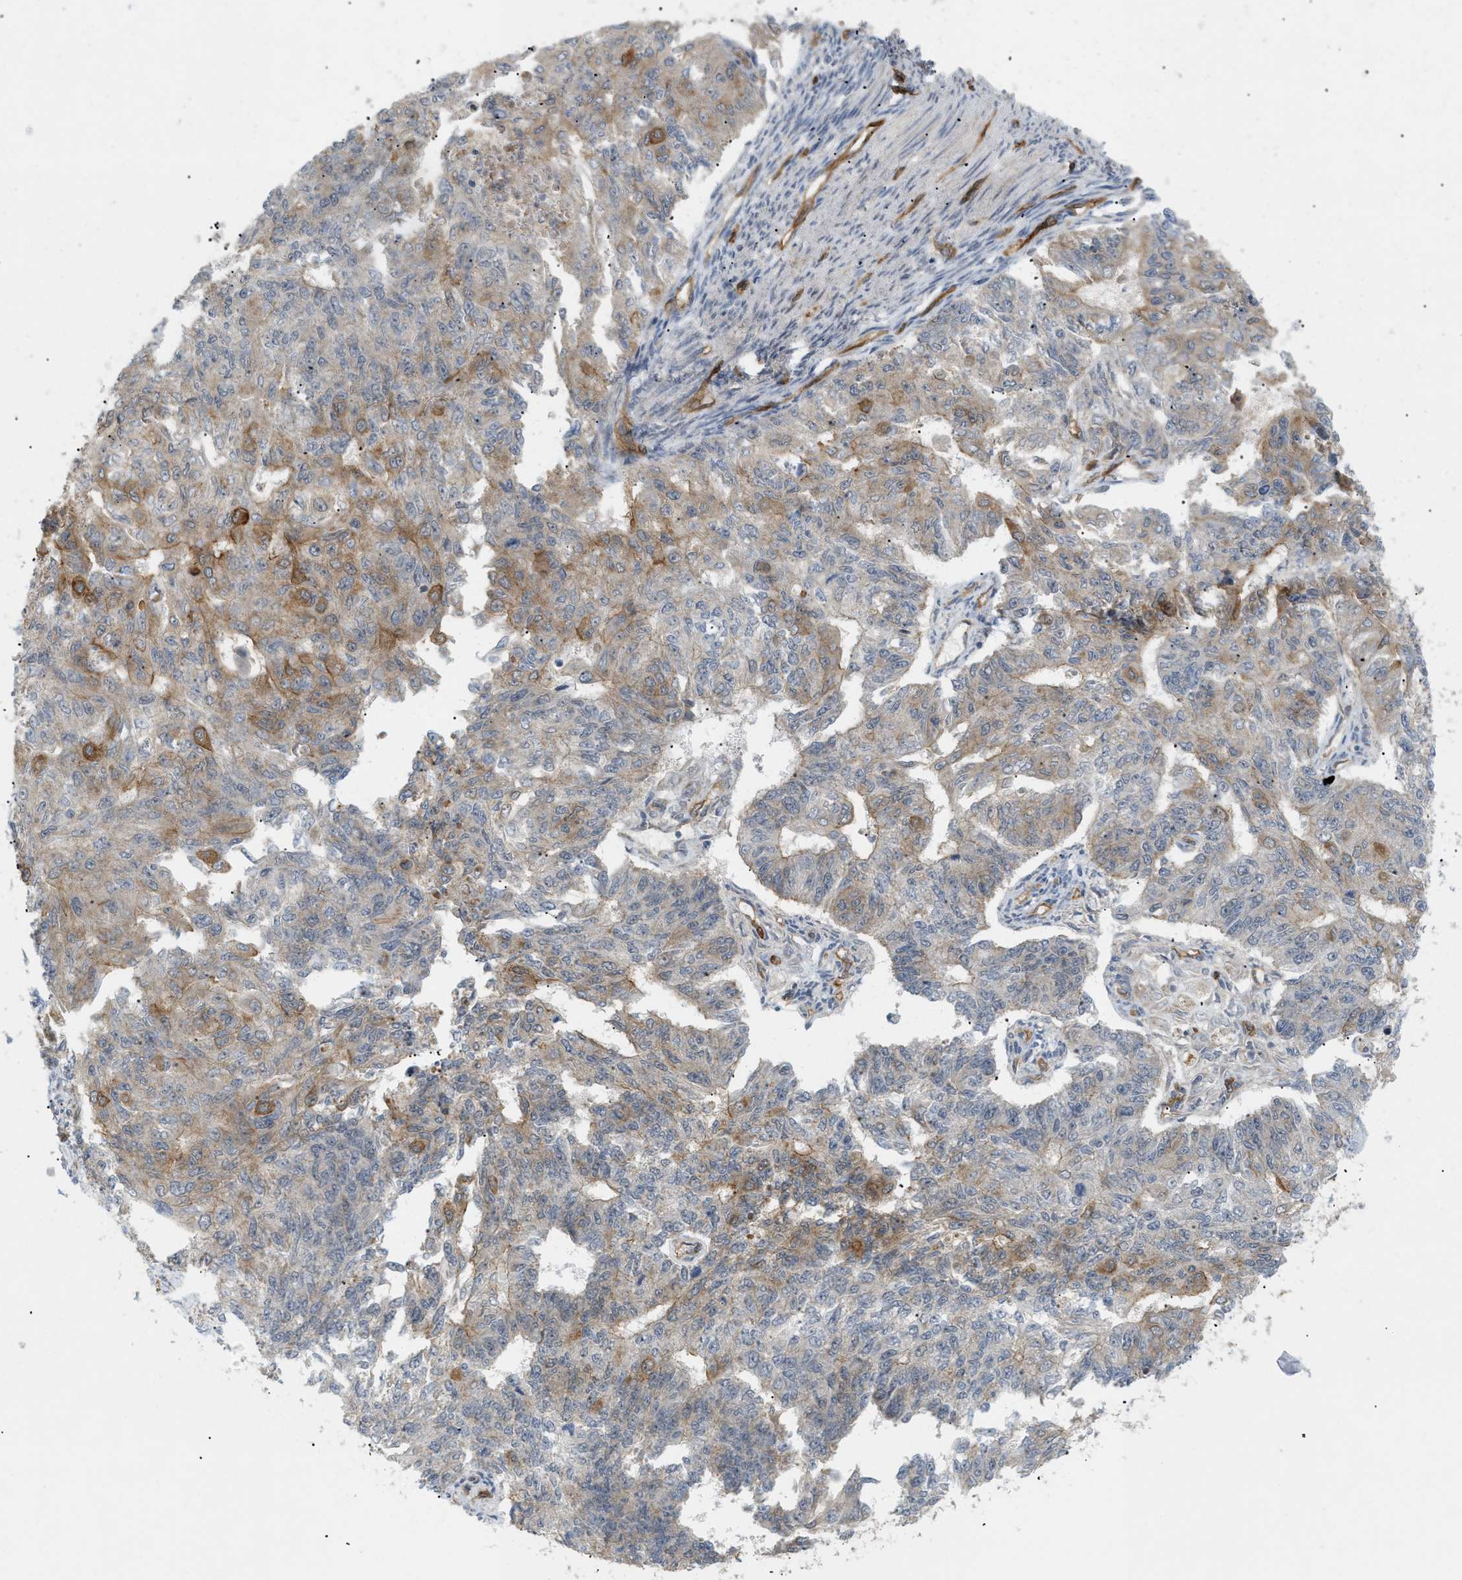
{"staining": {"intensity": "moderate", "quantity": "<25%", "location": "cytoplasmic/membranous"}, "tissue": "endometrial cancer", "cell_type": "Tumor cells", "image_type": "cancer", "snomed": [{"axis": "morphology", "description": "Adenocarcinoma, NOS"}, {"axis": "topography", "description": "Endometrium"}], "caption": "Endometrial cancer (adenocarcinoma) tissue shows moderate cytoplasmic/membranous expression in approximately <25% of tumor cells (Stains: DAB (3,3'-diaminobenzidine) in brown, nuclei in blue, Microscopy: brightfield microscopy at high magnification).", "gene": "PALMD", "patient": {"sex": "female", "age": 32}}